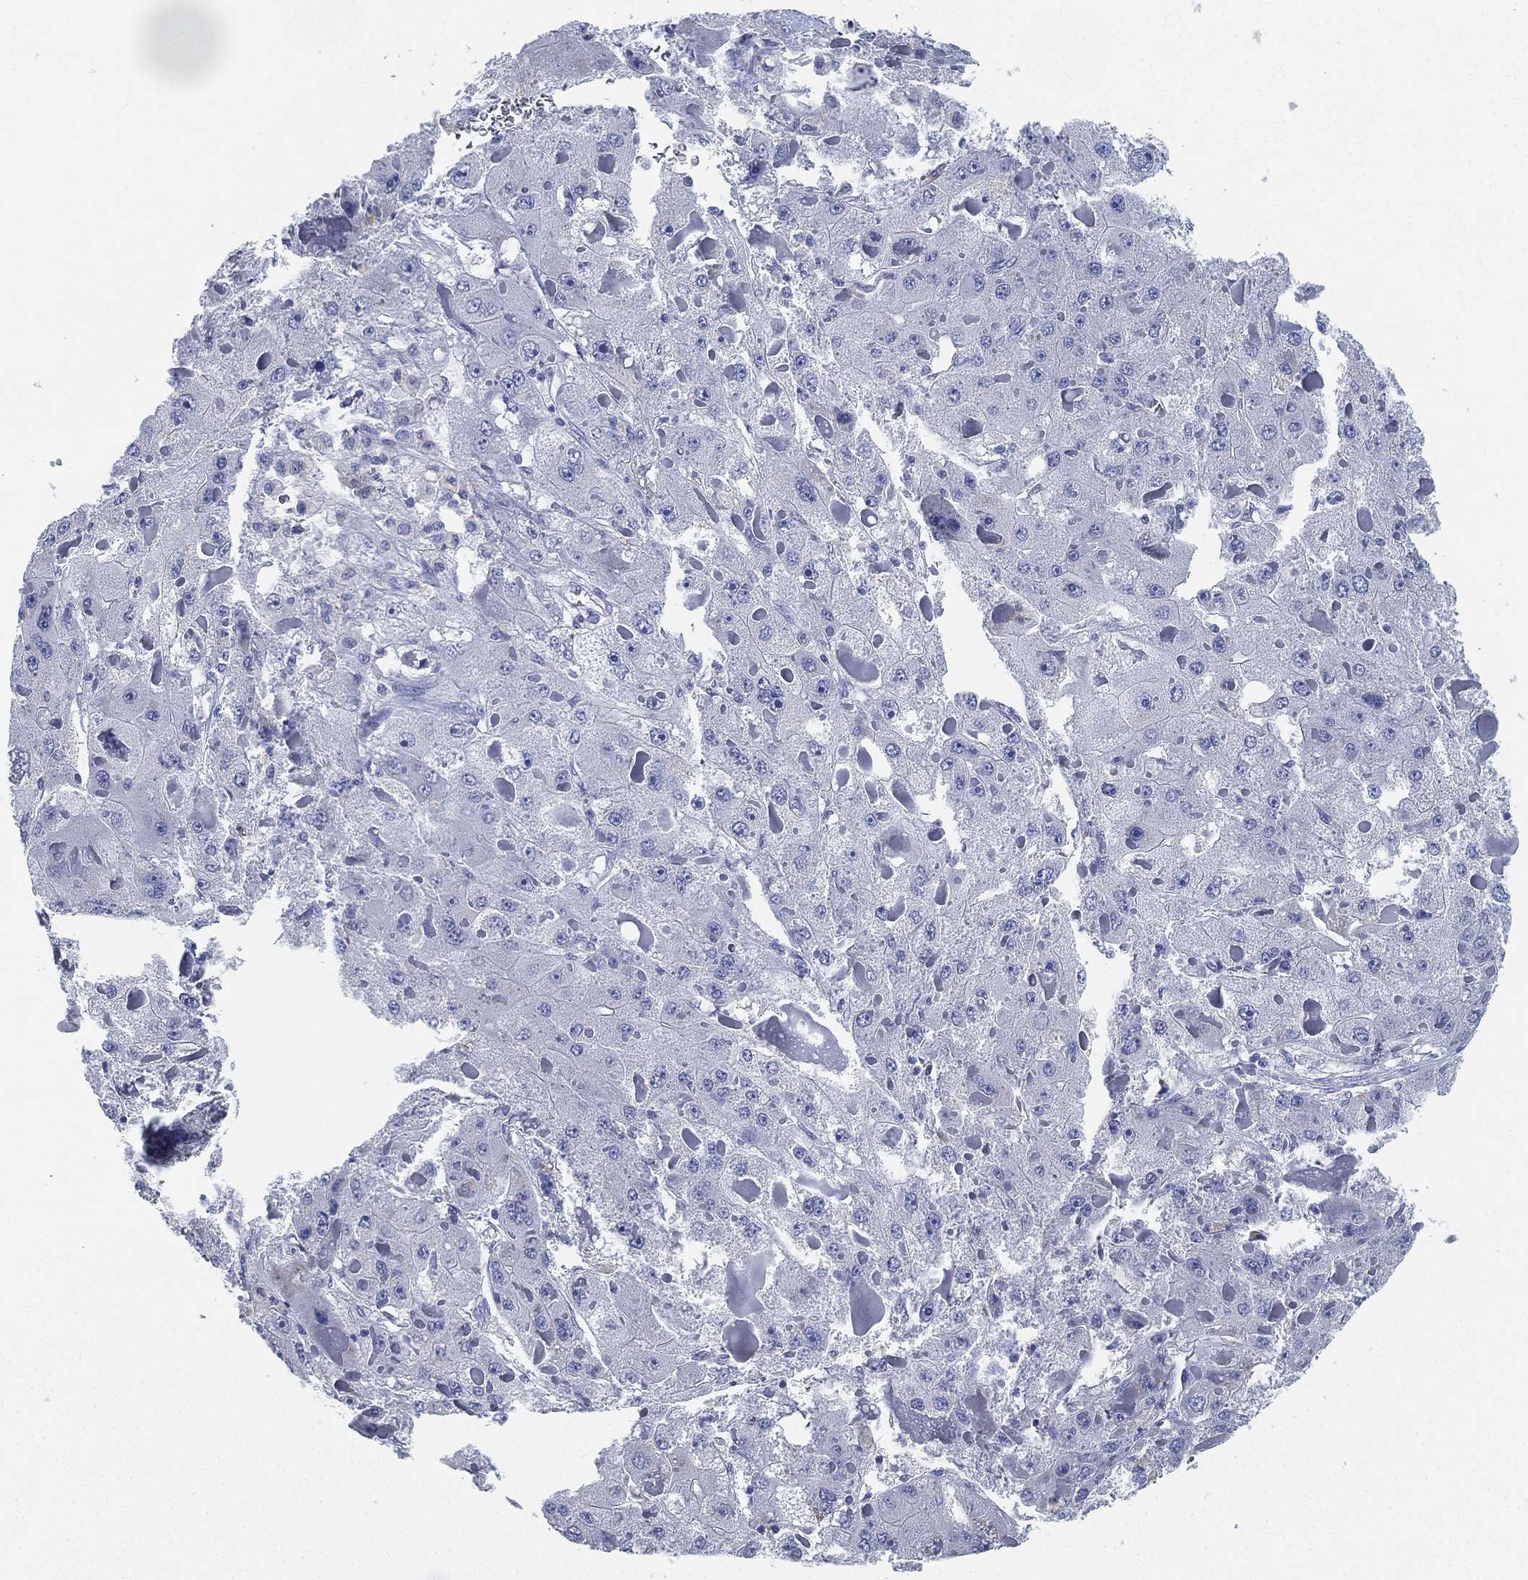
{"staining": {"intensity": "negative", "quantity": "none", "location": "none"}, "tissue": "liver cancer", "cell_type": "Tumor cells", "image_type": "cancer", "snomed": [{"axis": "morphology", "description": "Carcinoma, Hepatocellular, NOS"}, {"axis": "topography", "description": "Liver"}], "caption": "The IHC histopathology image has no significant staining in tumor cells of liver cancer tissue.", "gene": "DEFB121", "patient": {"sex": "female", "age": 73}}